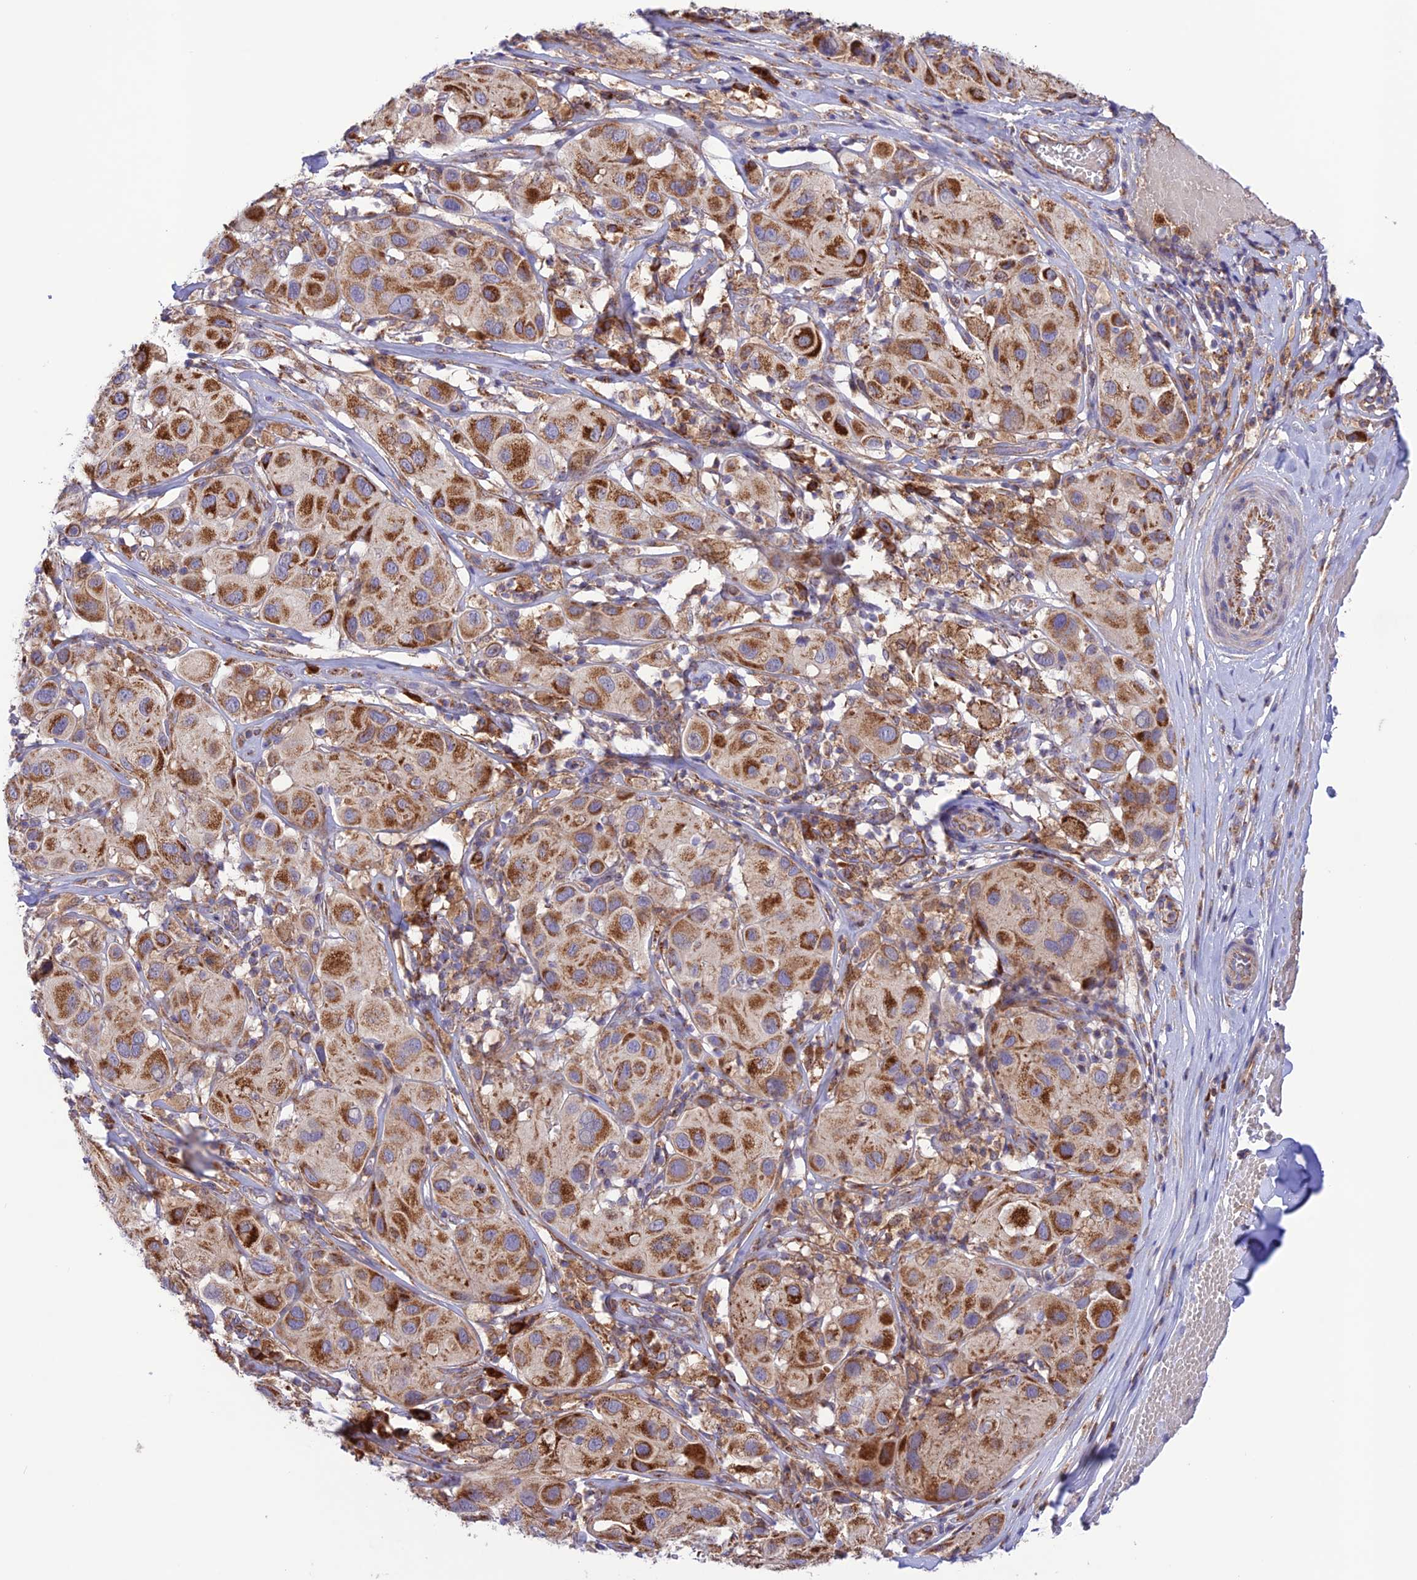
{"staining": {"intensity": "strong", "quantity": ">75%", "location": "cytoplasmic/membranous"}, "tissue": "melanoma", "cell_type": "Tumor cells", "image_type": "cancer", "snomed": [{"axis": "morphology", "description": "Malignant melanoma, Metastatic site"}, {"axis": "topography", "description": "Skin"}], "caption": "This micrograph shows IHC staining of melanoma, with high strong cytoplasmic/membranous staining in about >75% of tumor cells.", "gene": "UAP1L1", "patient": {"sex": "male", "age": 41}}